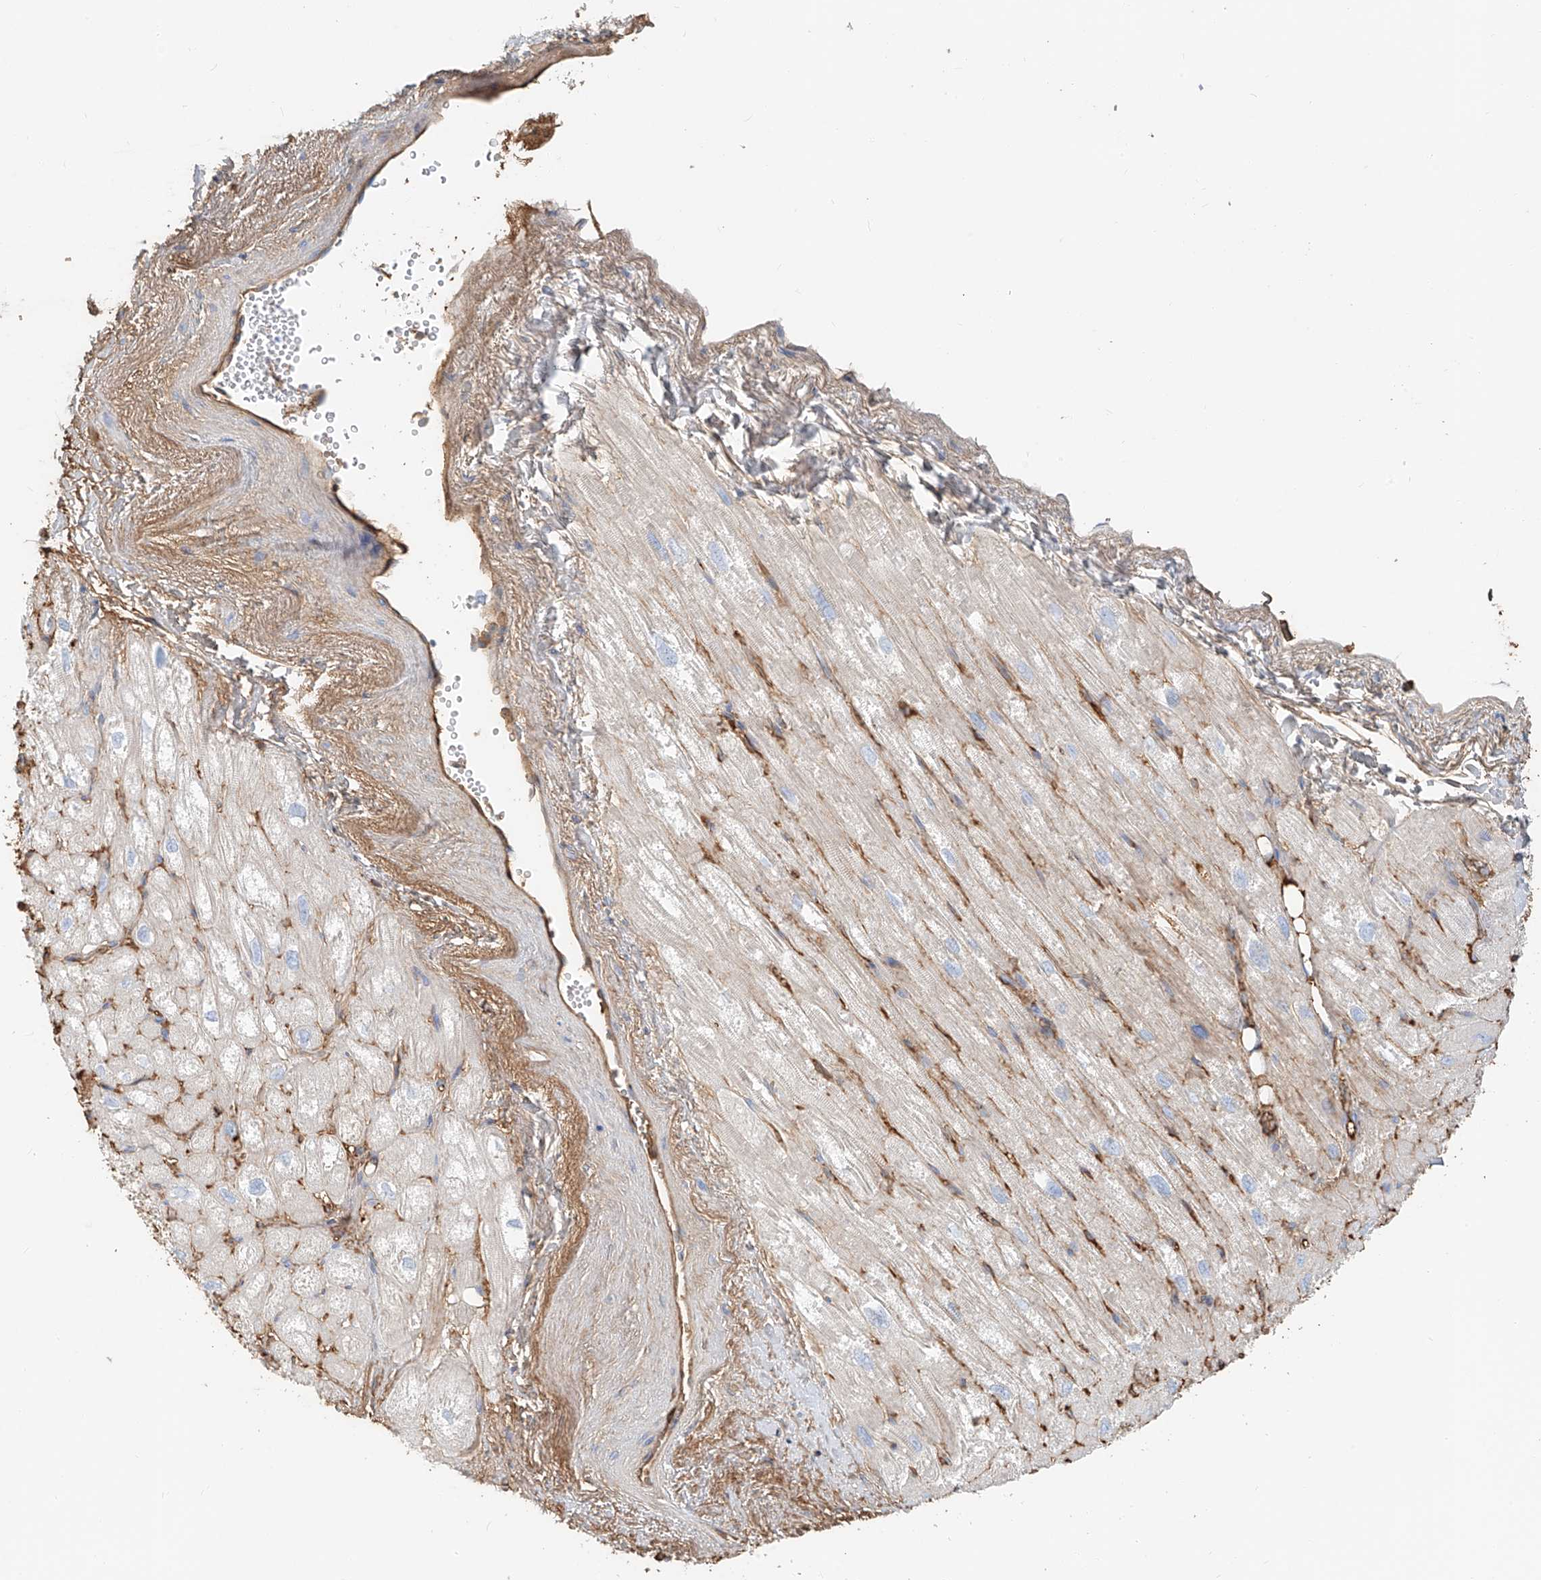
{"staining": {"intensity": "weak", "quantity": "<25%", "location": "cytoplasmic/membranous"}, "tissue": "heart muscle", "cell_type": "Cardiomyocytes", "image_type": "normal", "snomed": [{"axis": "morphology", "description": "Normal tissue, NOS"}, {"axis": "topography", "description": "Heart"}], "caption": "Immunohistochemistry (IHC) of normal human heart muscle shows no positivity in cardiomyocytes. (DAB immunohistochemistry (IHC) visualized using brightfield microscopy, high magnification).", "gene": "ZFP30", "patient": {"sex": "male", "age": 50}}